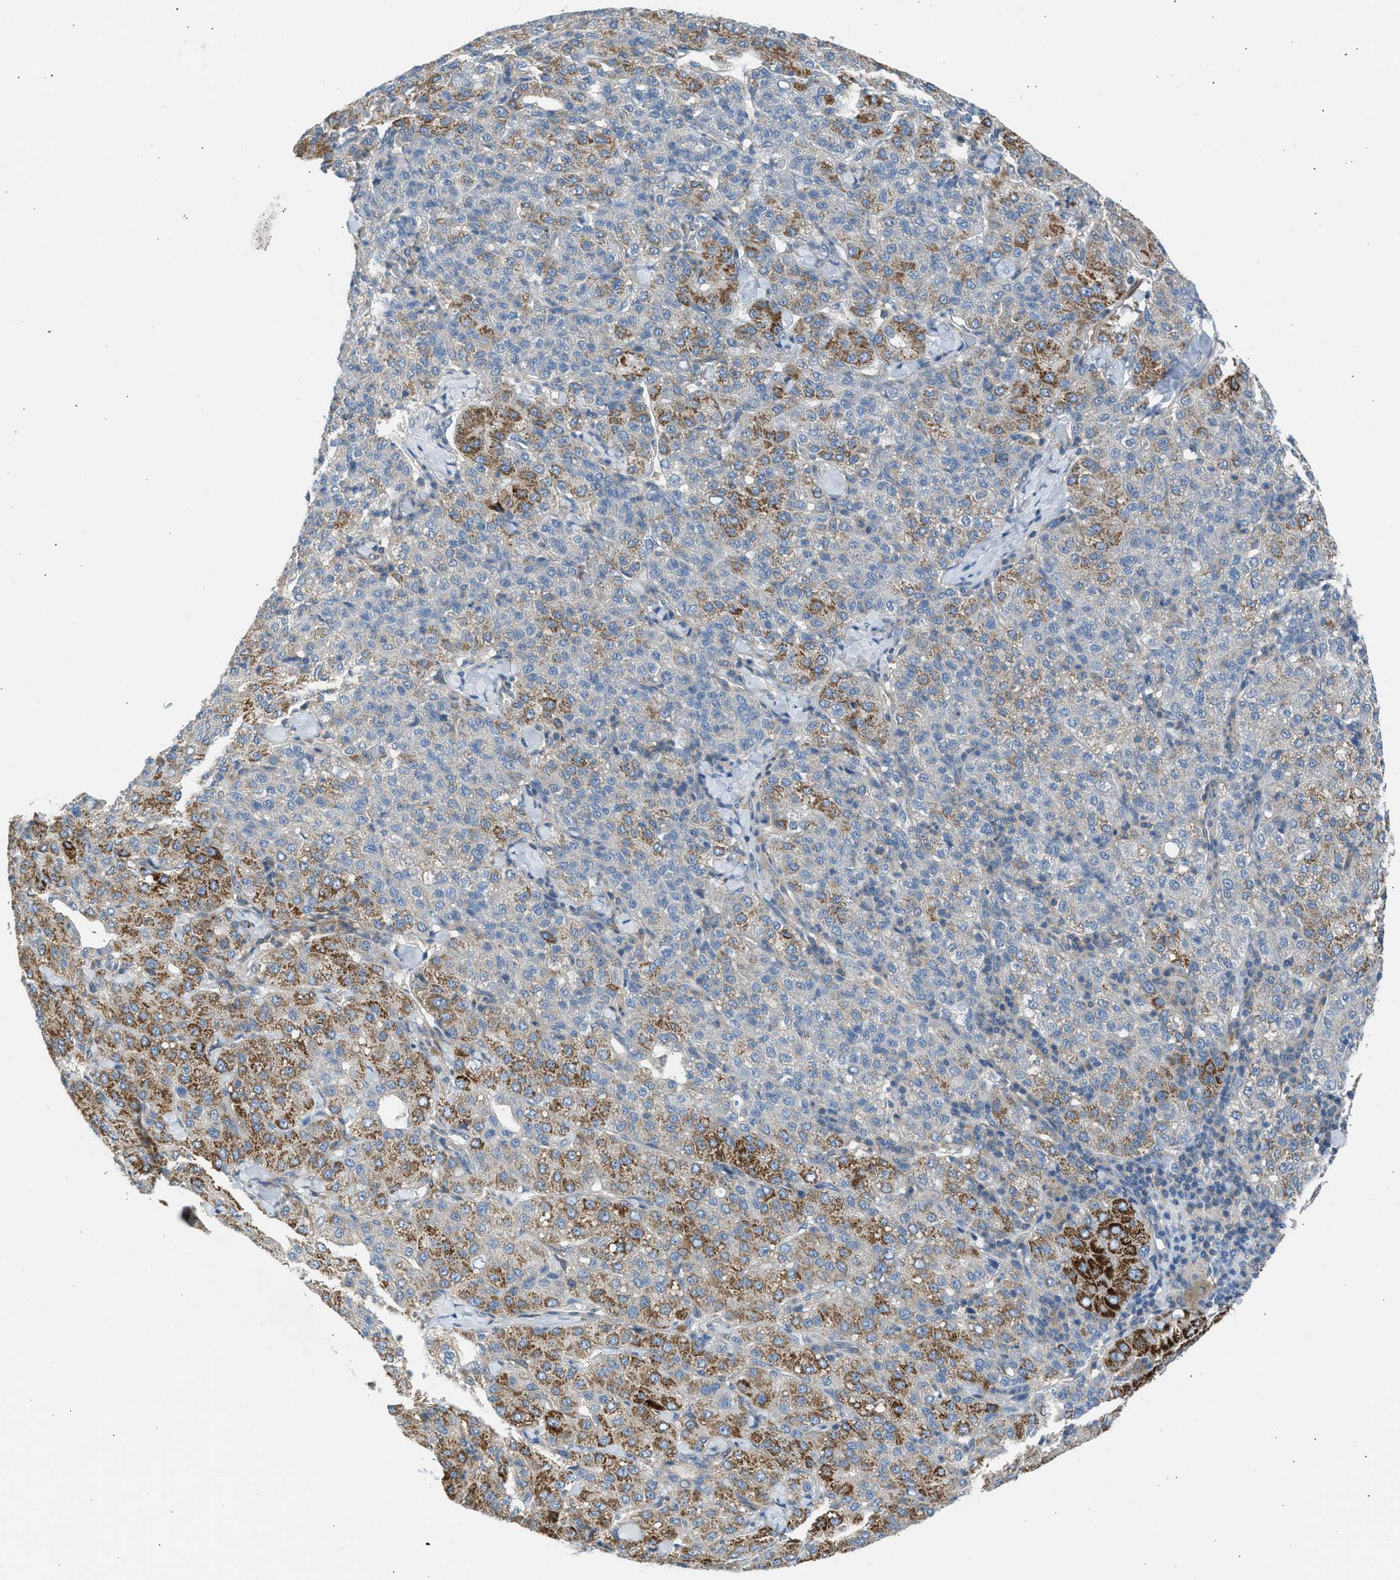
{"staining": {"intensity": "strong", "quantity": "25%-75%", "location": "cytoplasmic/membranous"}, "tissue": "liver cancer", "cell_type": "Tumor cells", "image_type": "cancer", "snomed": [{"axis": "morphology", "description": "Carcinoma, Hepatocellular, NOS"}, {"axis": "topography", "description": "Liver"}], "caption": "This is a photomicrograph of IHC staining of liver hepatocellular carcinoma, which shows strong positivity in the cytoplasmic/membranous of tumor cells.", "gene": "PCNX3", "patient": {"sex": "male", "age": 65}}